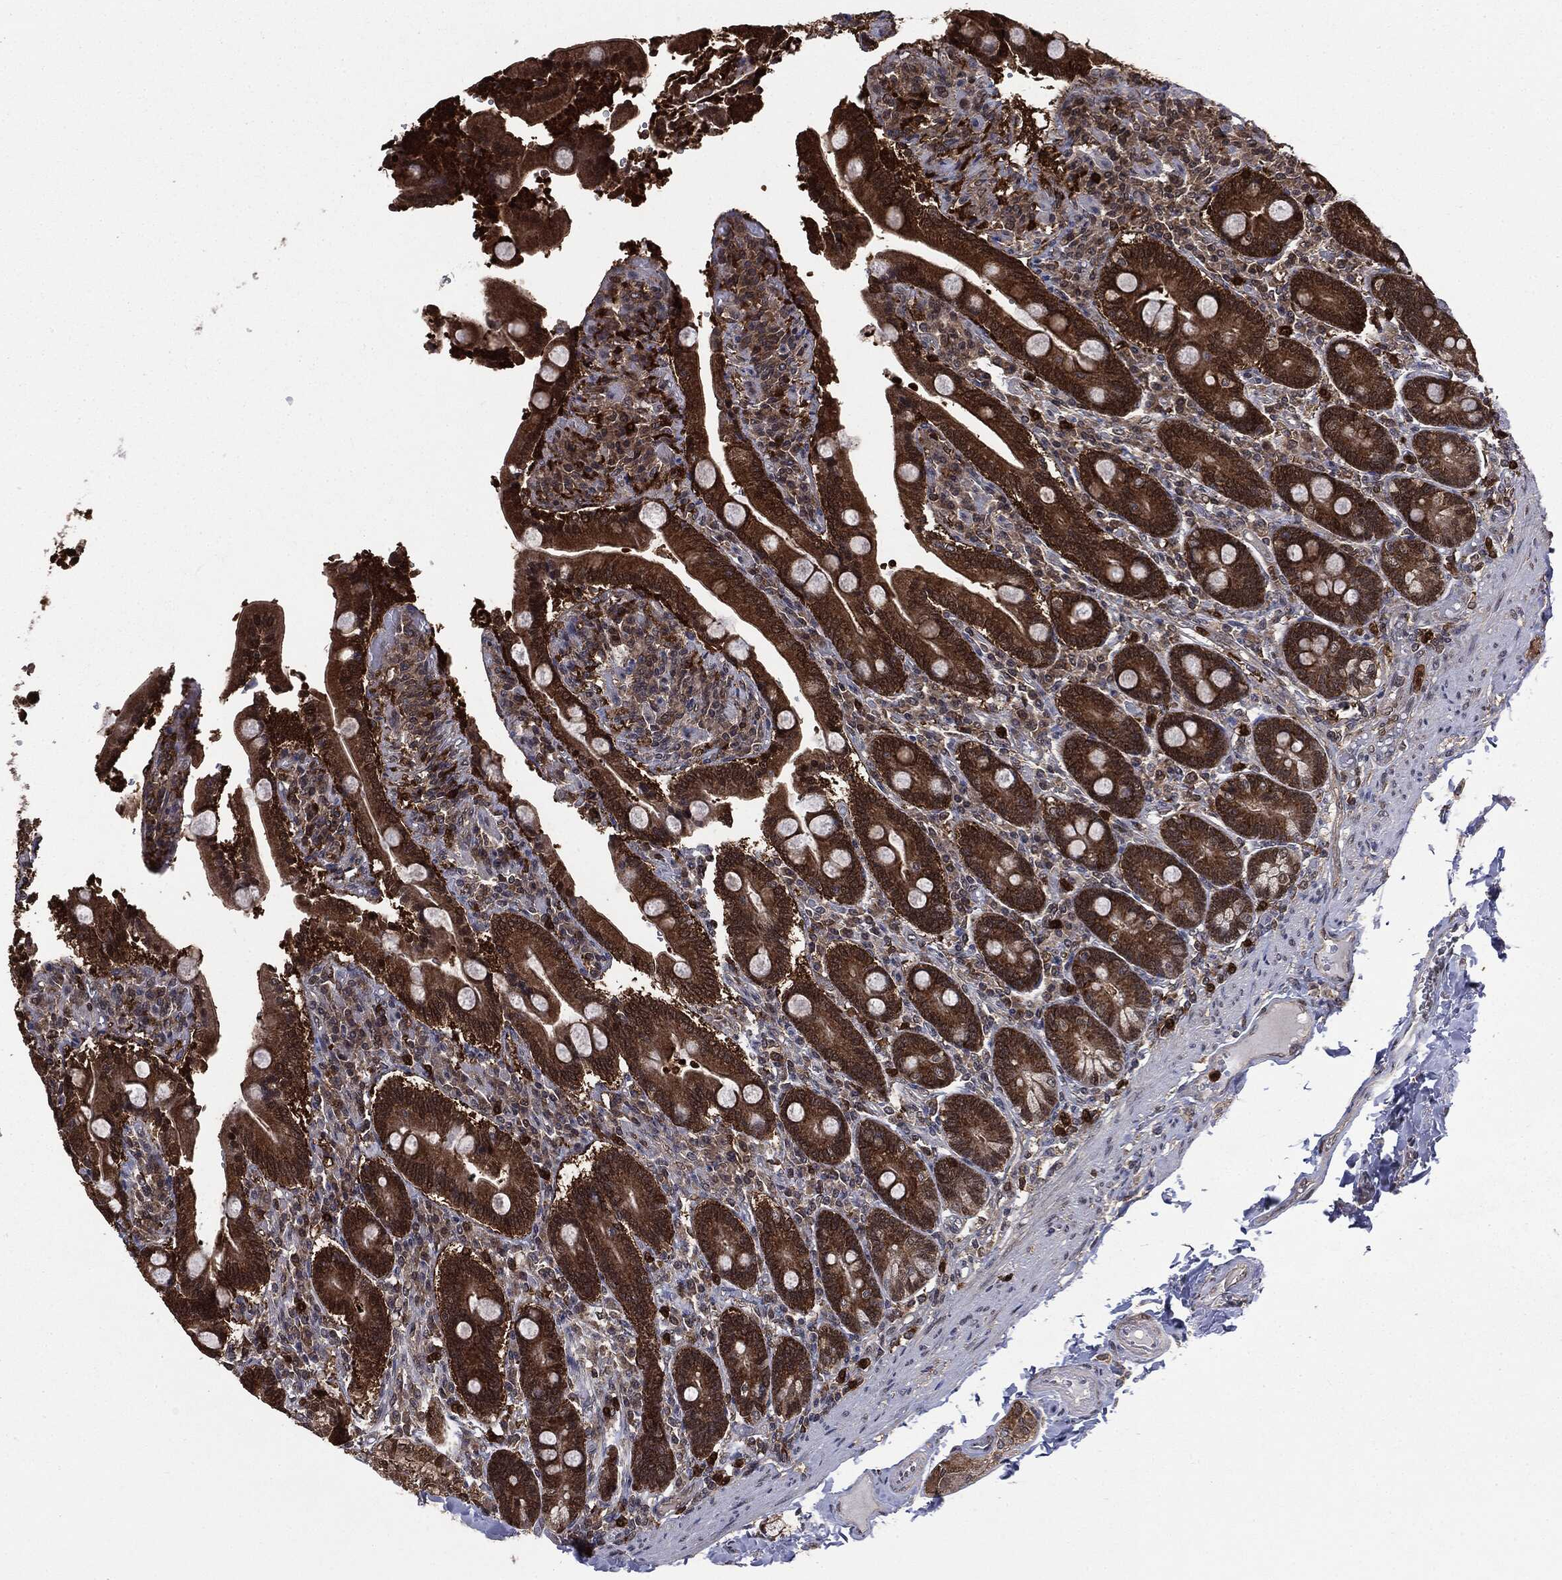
{"staining": {"intensity": "strong", "quantity": ">75%", "location": "cytoplasmic/membranous,nuclear"}, "tissue": "duodenum", "cell_type": "Glandular cells", "image_type": "normal", "snomed": [{"axis": "morphology", "description": "Normal tissue, NOS"}, {"axis": "topography", "description": "Duodenum"}], "caption": "Human duodenum stained with a brown dye exhibits strong cytoplasmic/membranous,nuclear positive expression in about >75% of glandular cells.", "gene": "GPI", "patient": {"sex": "female", "age": 62}}